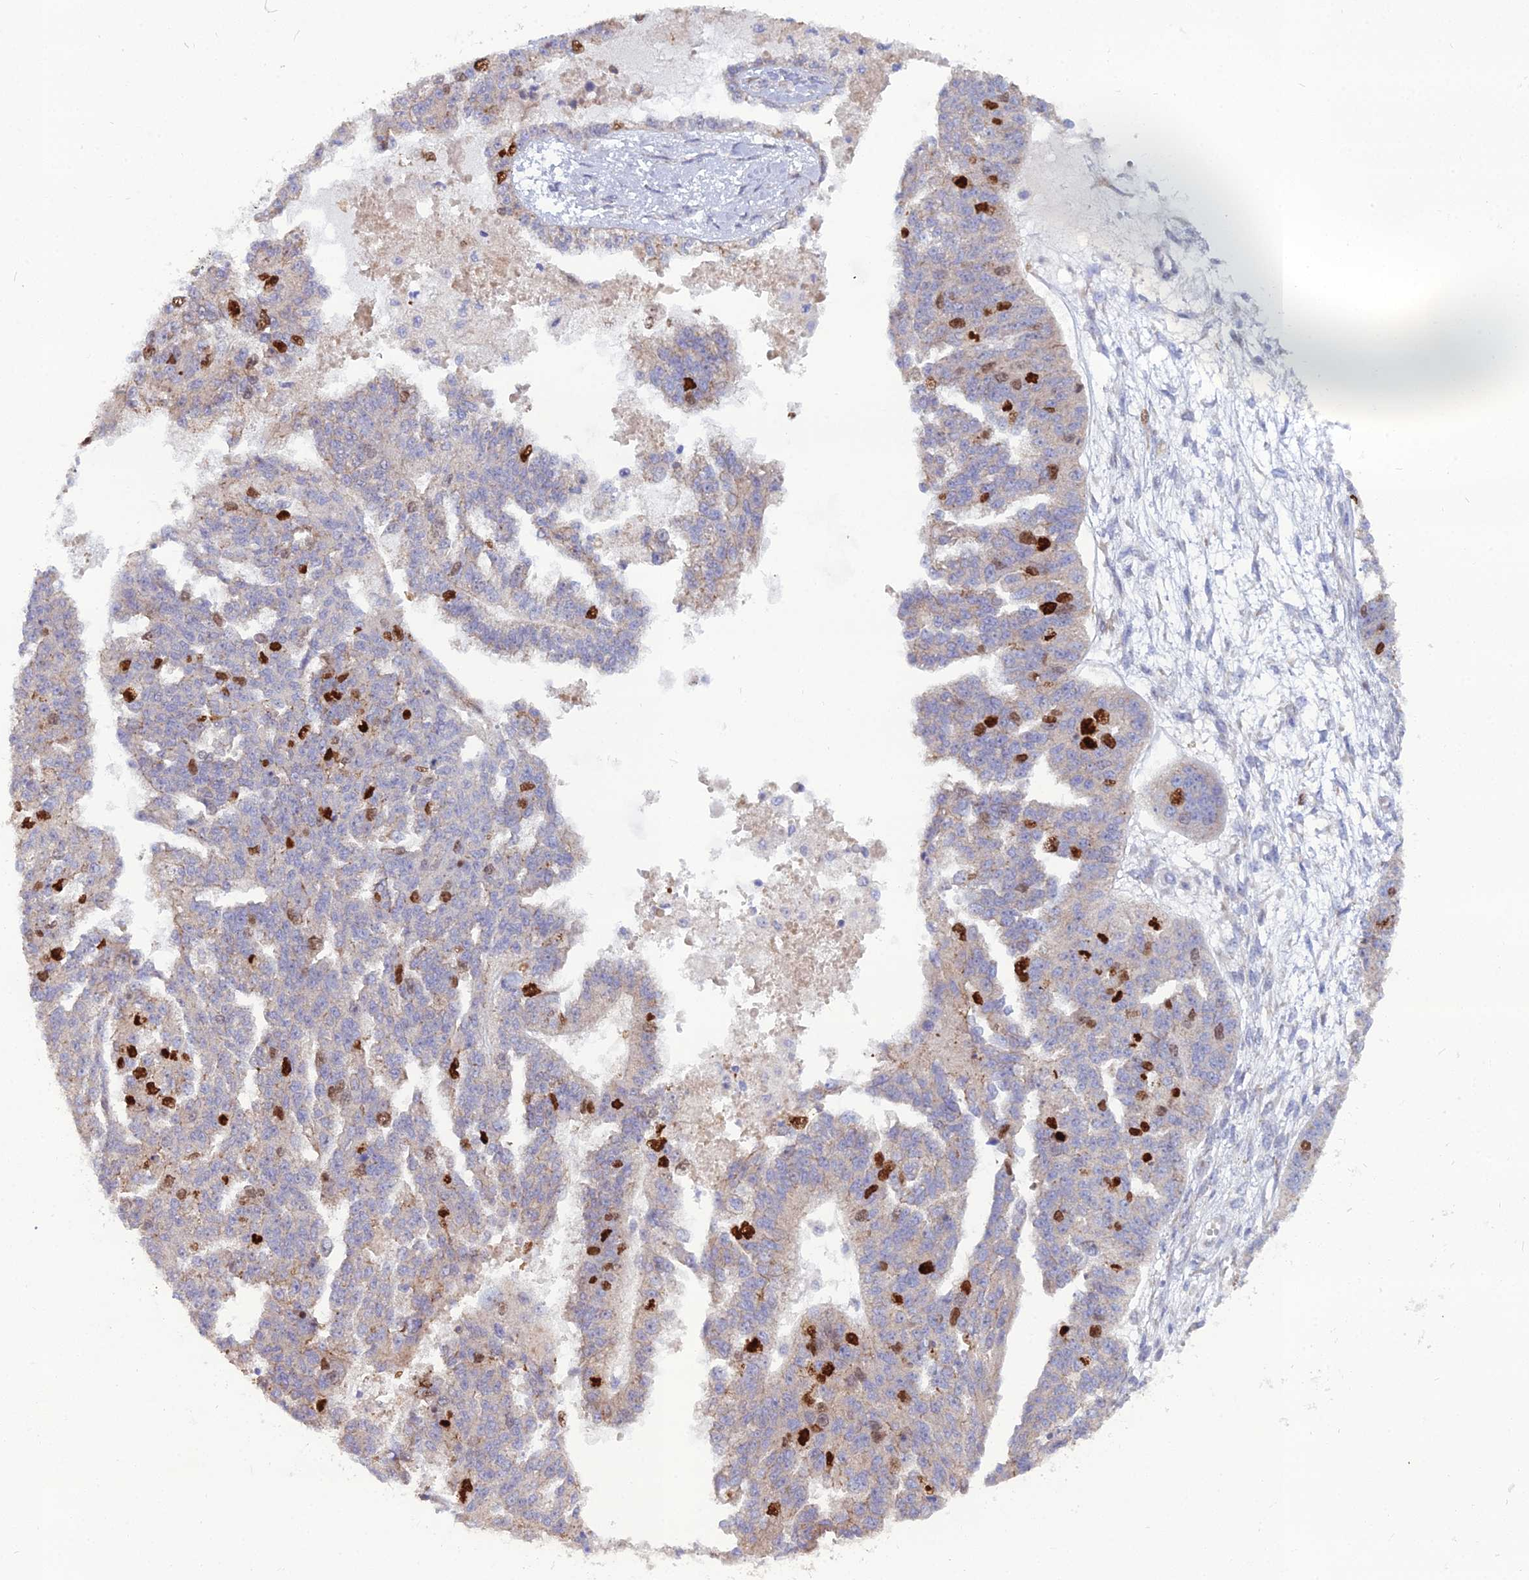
{"staining": {"intensity": "strong", "quantity": "<25%", "location": "nuclear"}, "tissue": "ovarian cancer", "cell_type": "Tumor cells", "image_type": "cancer", "snomed": [{"axis": "morphology", "description": "Cystadenocarcinoma, serous, NOS"}, {"axis": "topography", "description": "Ovary"}], "caption": "Immunohistochemical staining of serous cystadenocarcinoma (ovarian) reveals strong nuclear protein expression in about <25% of tumor cells.", "gene": "NUSAP1", "patient": {"sex": "female", "age": 58}}